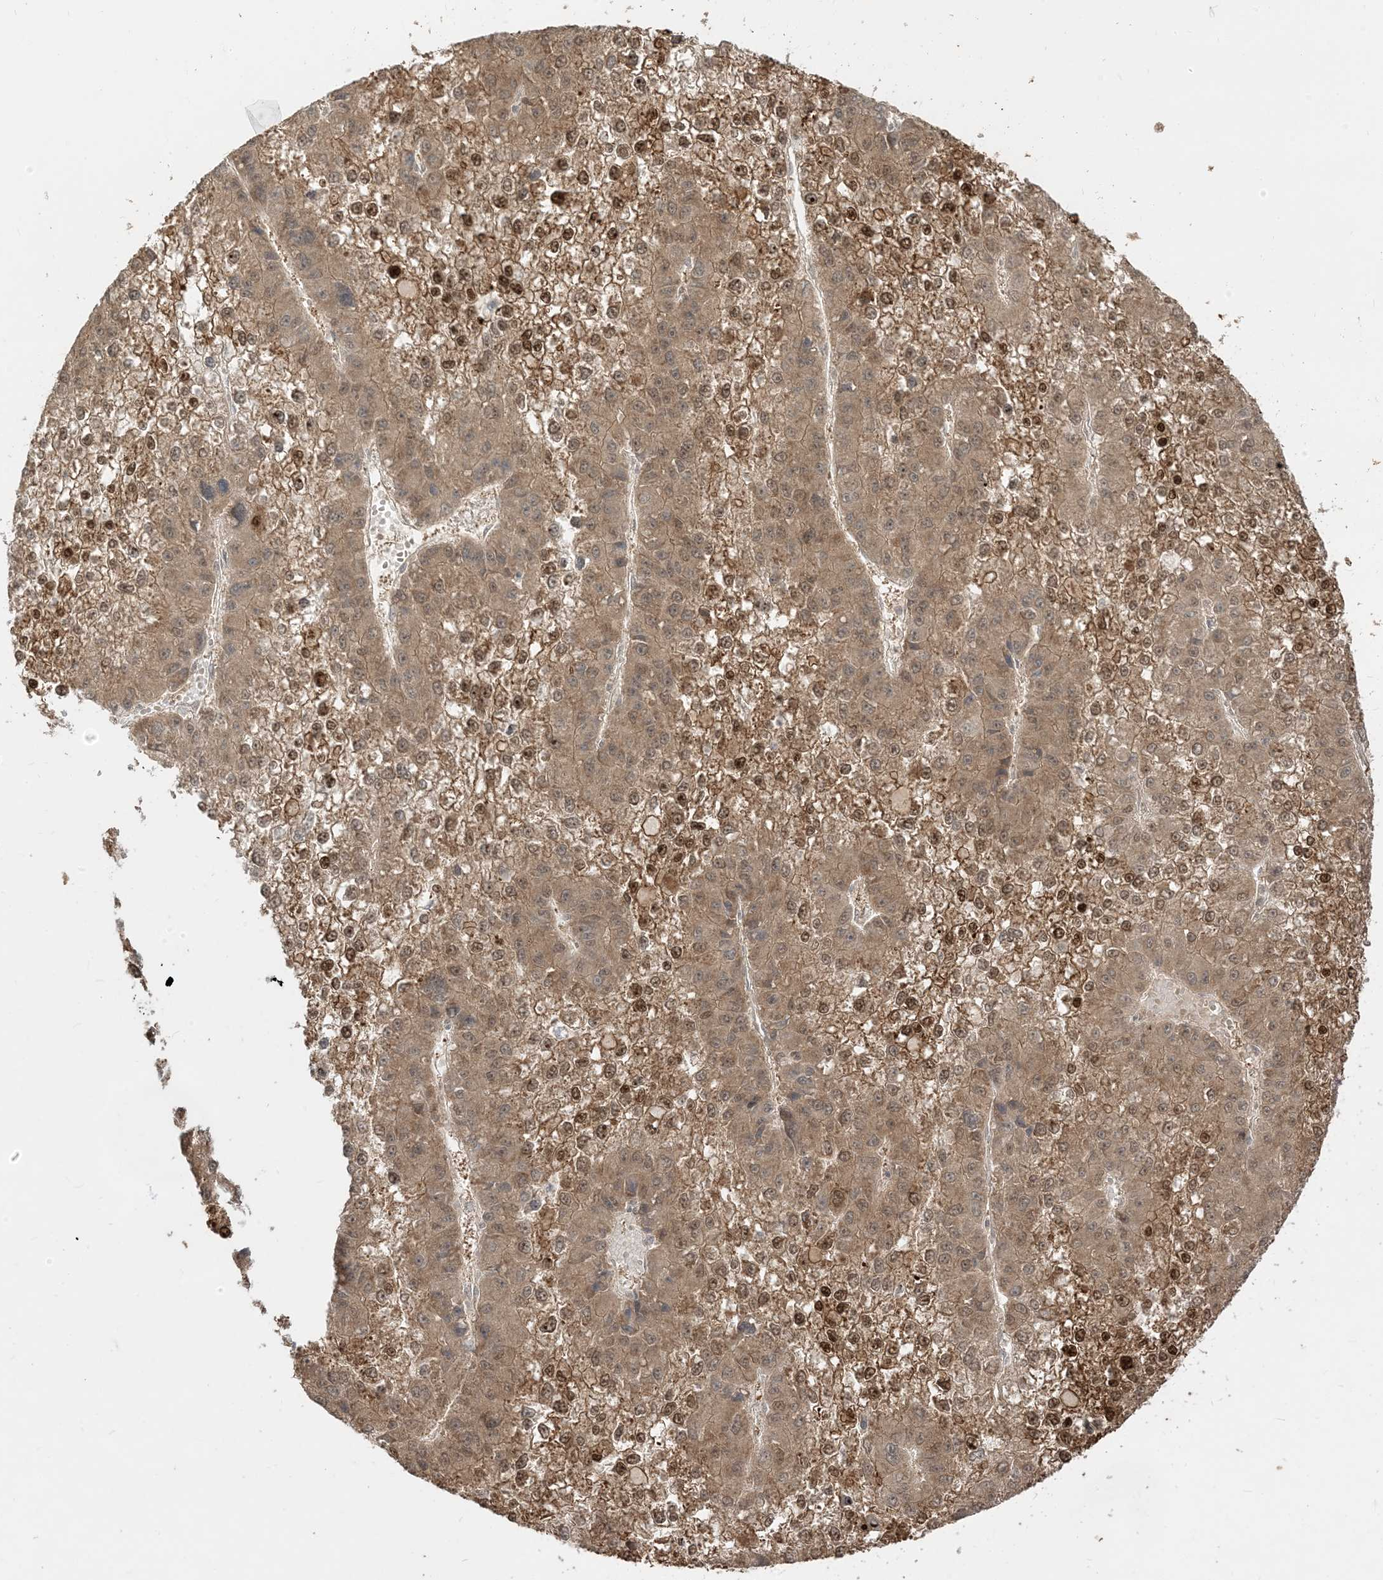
{"staining": {"intensity": "moderate", "quantity": ">75%", "location": "cytoplasmic/membranous,nuclear"}, "tissue": "liver cancer", "cell_type": "Tumor cells", "image_type": "cancer", "snomed": [{"axis": "morphology", "description": "Carcinoma, Hepatocellular, NOS"}, {"axis": "topography", "description": "Liver"}], "caption": "Immunohistochemistry staining of liver cancer (hepatocellular carcinoma), which exhibits medium levels of moderate cytoplasmic/membranous and nuclear expression in about >75% of tumor cells indicating moderate cytoplasmic/membranous and nuclear protein positivity. The staining was performed using DAB (3,3'-diaminobenzidine) (brown) for protein detection and nuclei were counterstained in hematoxylin (blue).", "gene": "TBCC", "patient": {"sex": "female", "age": 73}}